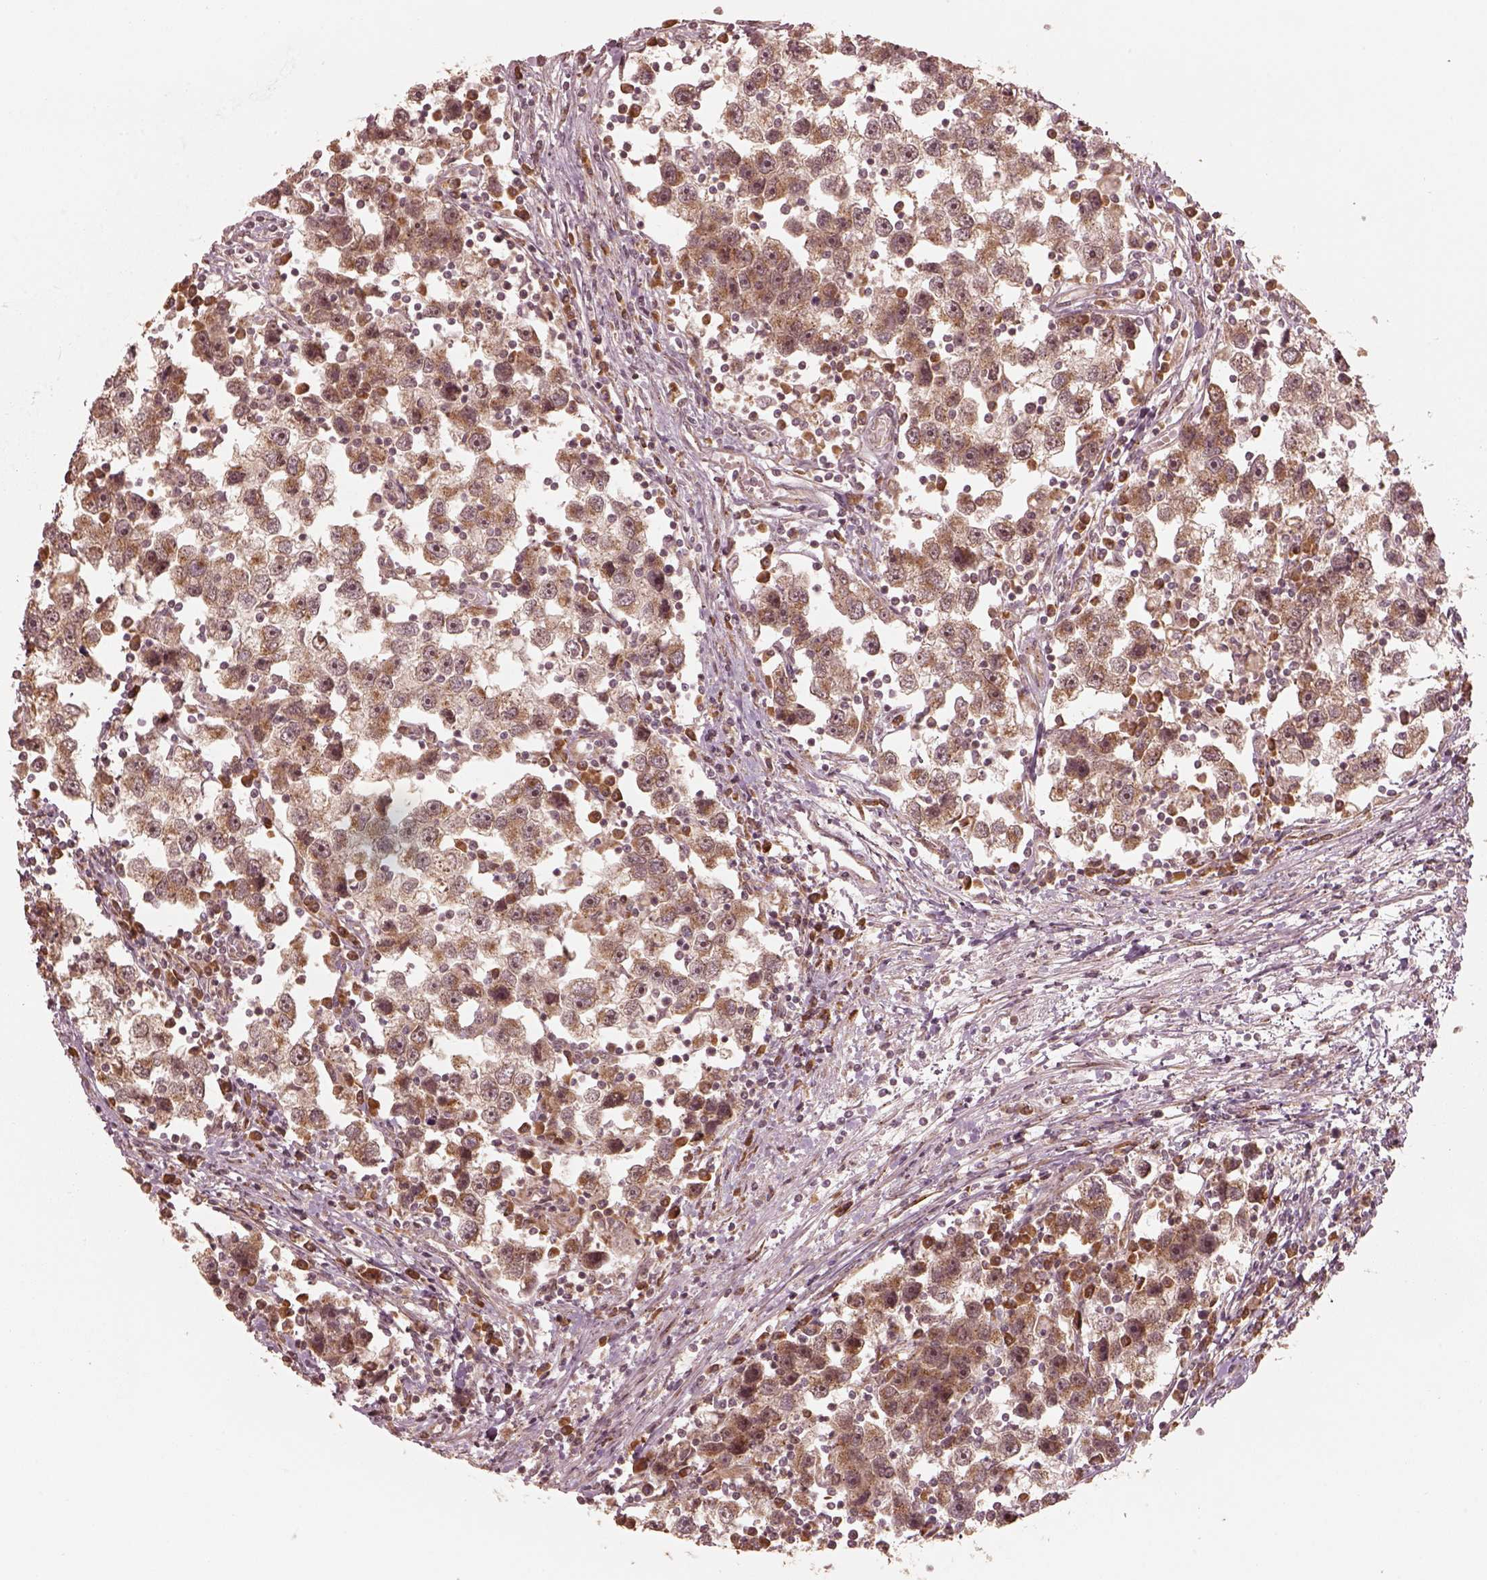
{"staining": {"intensity": "moderate", "quantity": ">75%", "location": "cytoplasmic/membranous"}, "tissue": "testis cancer", "cell_type": "Tumor cells", "image_type": "cancer", "snomed": [{"axis": "morphology", "description": "Seminoma, NOS"}, {"axis": "topography", "description": "Testis"}], "caption": "Immunohistochemical staining of testis cancer (seminoma) reveals moderate cytoplasmic/membranous protein positivity in about >75% of tumor cells. Nuclei are stained in blue.", "gene": "DNAJC25", "patient": {"sex": "male", "age": 30}}